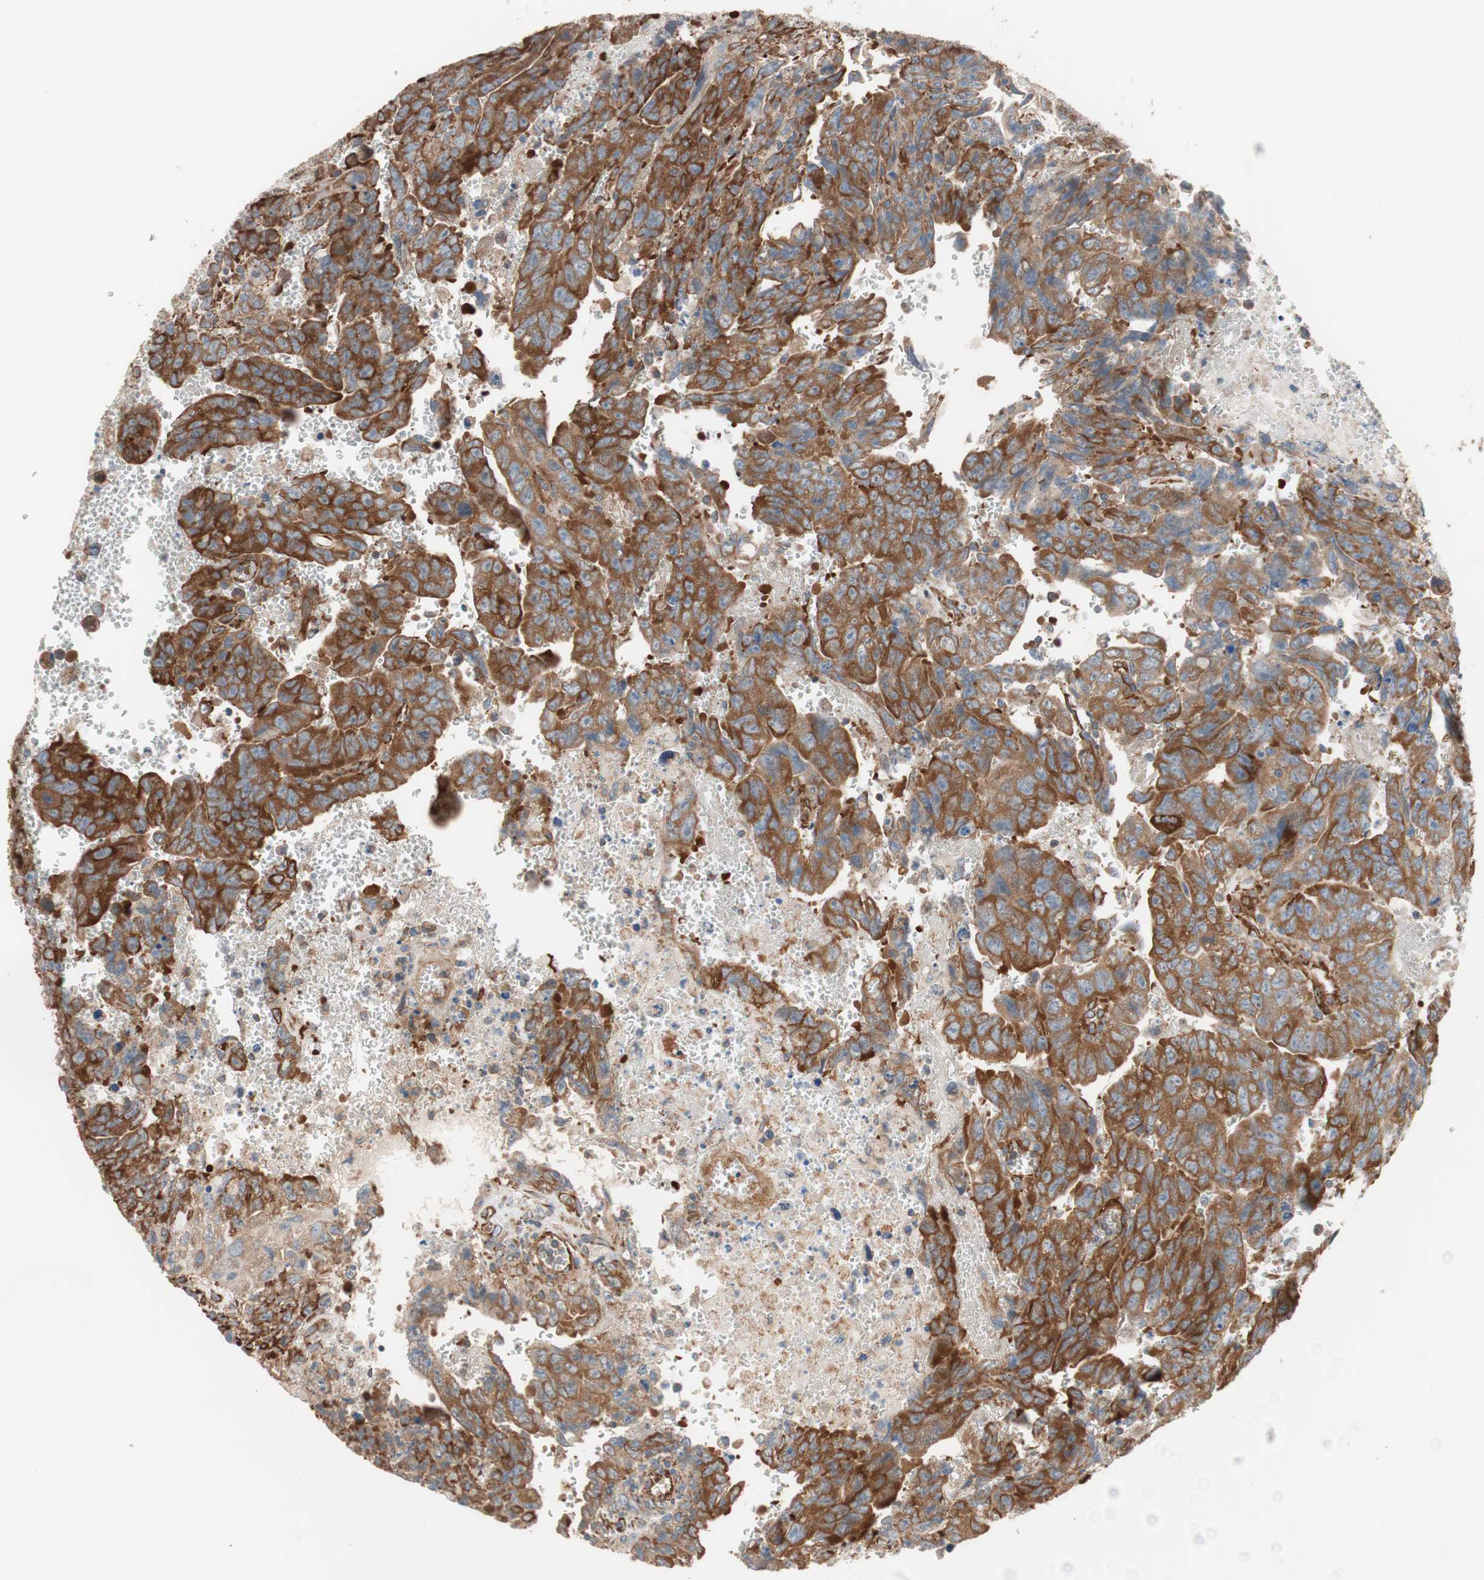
{"staining": {"intensity": "strong", "quantity": ">75%", "location": "cytoplasmic/membranous"}, "tissue": "testis cancer", "cell_type": "Tumor cells", "image_type": "cancer", "snomed": [{"axis": "morphology", "description": "Carcinoma, Embryonal, NOS"}, {"axis": "topography", "description": "Testis"}], "caption": "Testis cancer stained with DAB (3,3'-diaminobenzidine) immunohistochemistry reveals high levels of strong cytoplasmic/membranous positivity in approximately >75% of tumor cells.", "gene": "GPSM2", "patient": {"sex": "male", "age": 28}}